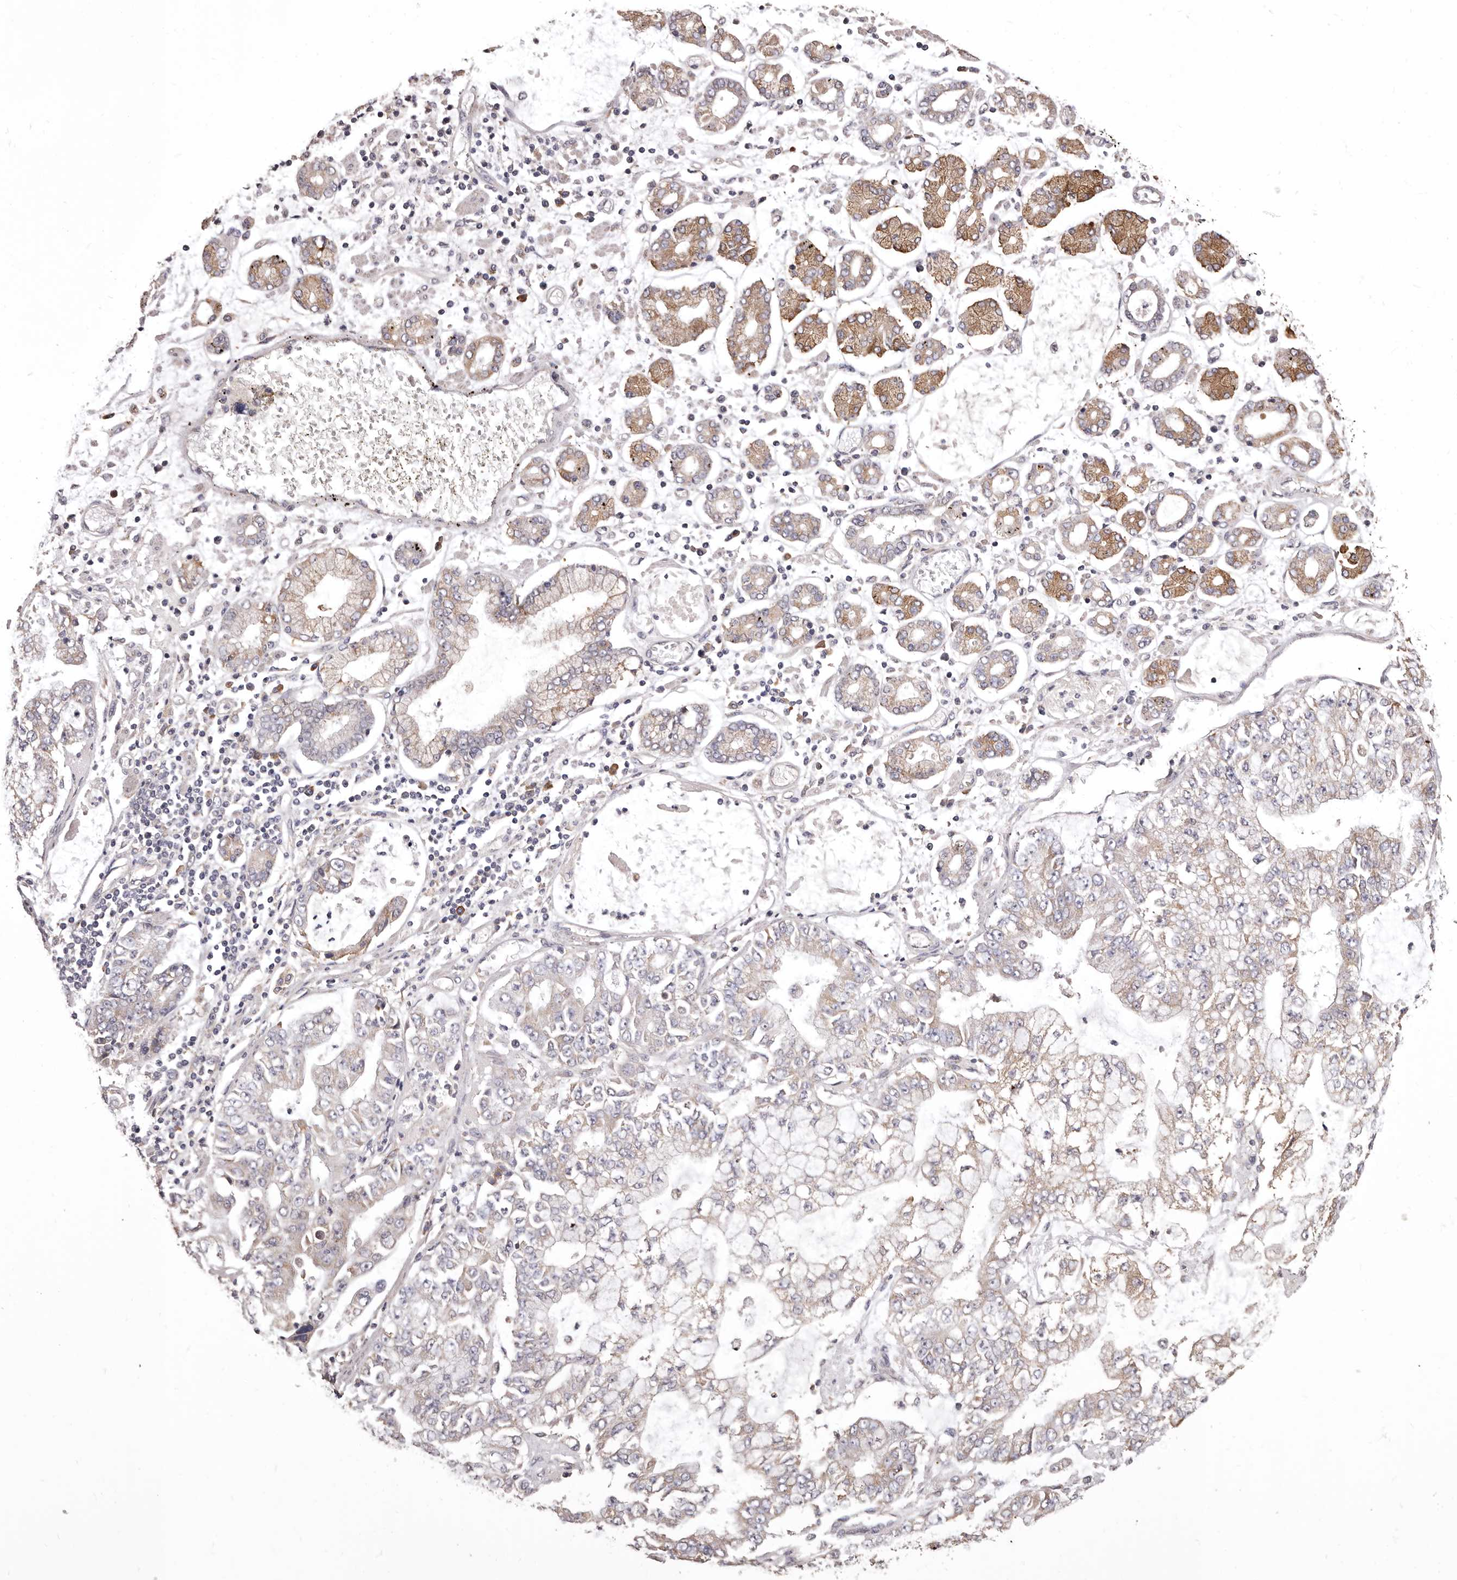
{"staining": {"intensity": "weak", "quantity": "<25%", "location": "cytoplasmic/membranous"}, "tissue": "stomach cancer", "cell_type": "Tumor cells", "image_type": "cancer", "snomed": [{"axis": "morphology", "description": "Adenocarcinoma, NOS"}, {"axis": "topography", "description": "Stomach"}], "caption": "The image reveals no significant positivity in tumor cells of adenocarcinoma (stomach).", "gene": "ETNK1", "patient": {"sex": "male", "age": 76}}